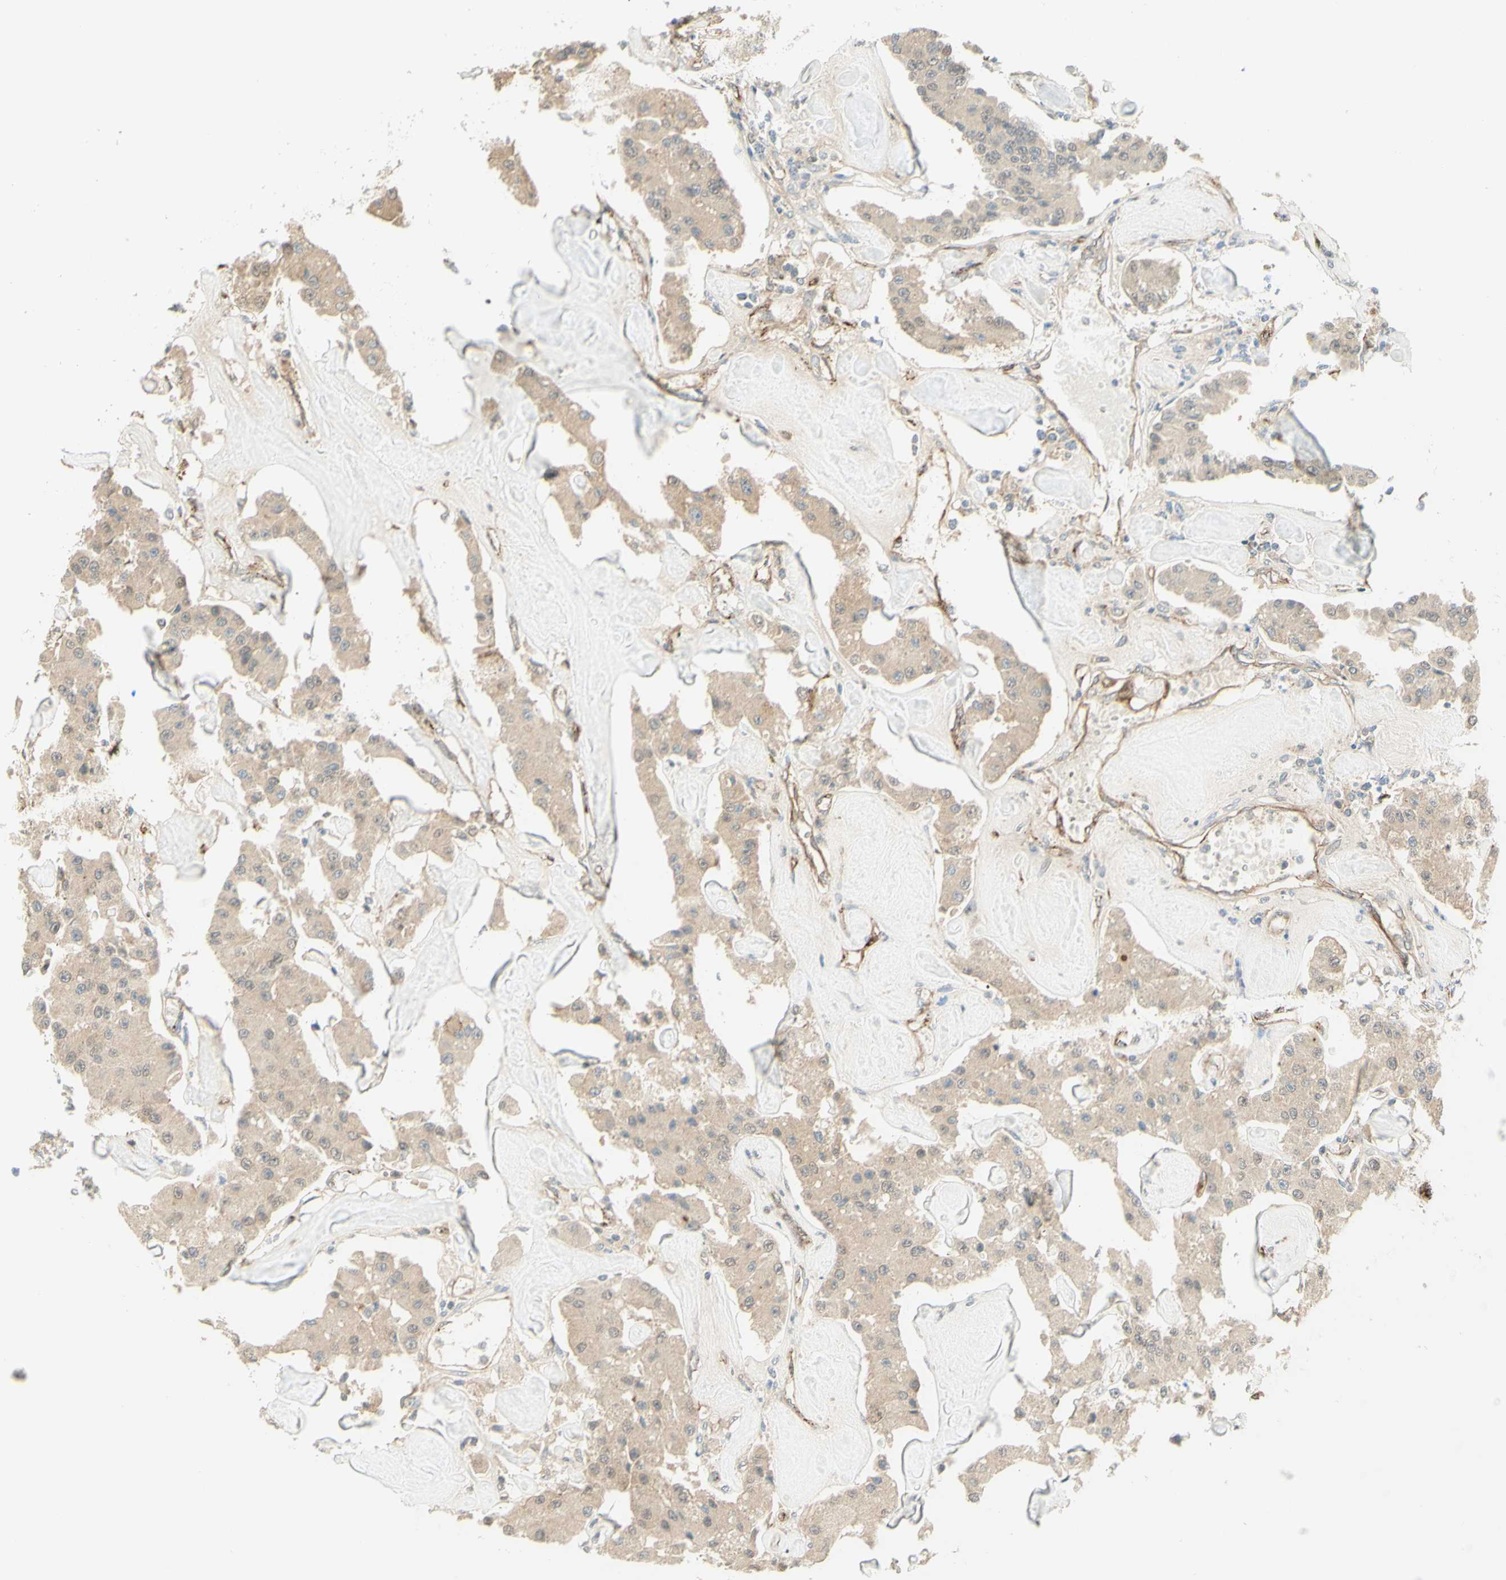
{"staining": {"intensity": "weak", "quantity": ">75%", "location": "cytoplasmic/membranous"}, "tissue": "carcinoid", "cell_type": "Tumor cells", "image_type": "cancer", "snomed": [{"axis": "morphology", "description": "Carcinoid, malignant, NOS"}, {"axis": "topography", "description": "Pancreas"}], "caption": "Immunohistochemistry (IHC) staining of carcinoid, which exhibits low levels of weak cytoplasmic/membranous positivity in about >75% of tumor cells indicating weak cytoplasmic/membranous protein staining. The staining was performed using DAB (brown) for protein detection and nuclei were counterstained in hematoxylin (blue).", "gene": "ANGPT2", "patient": {"sex": "male", "age": 41}}